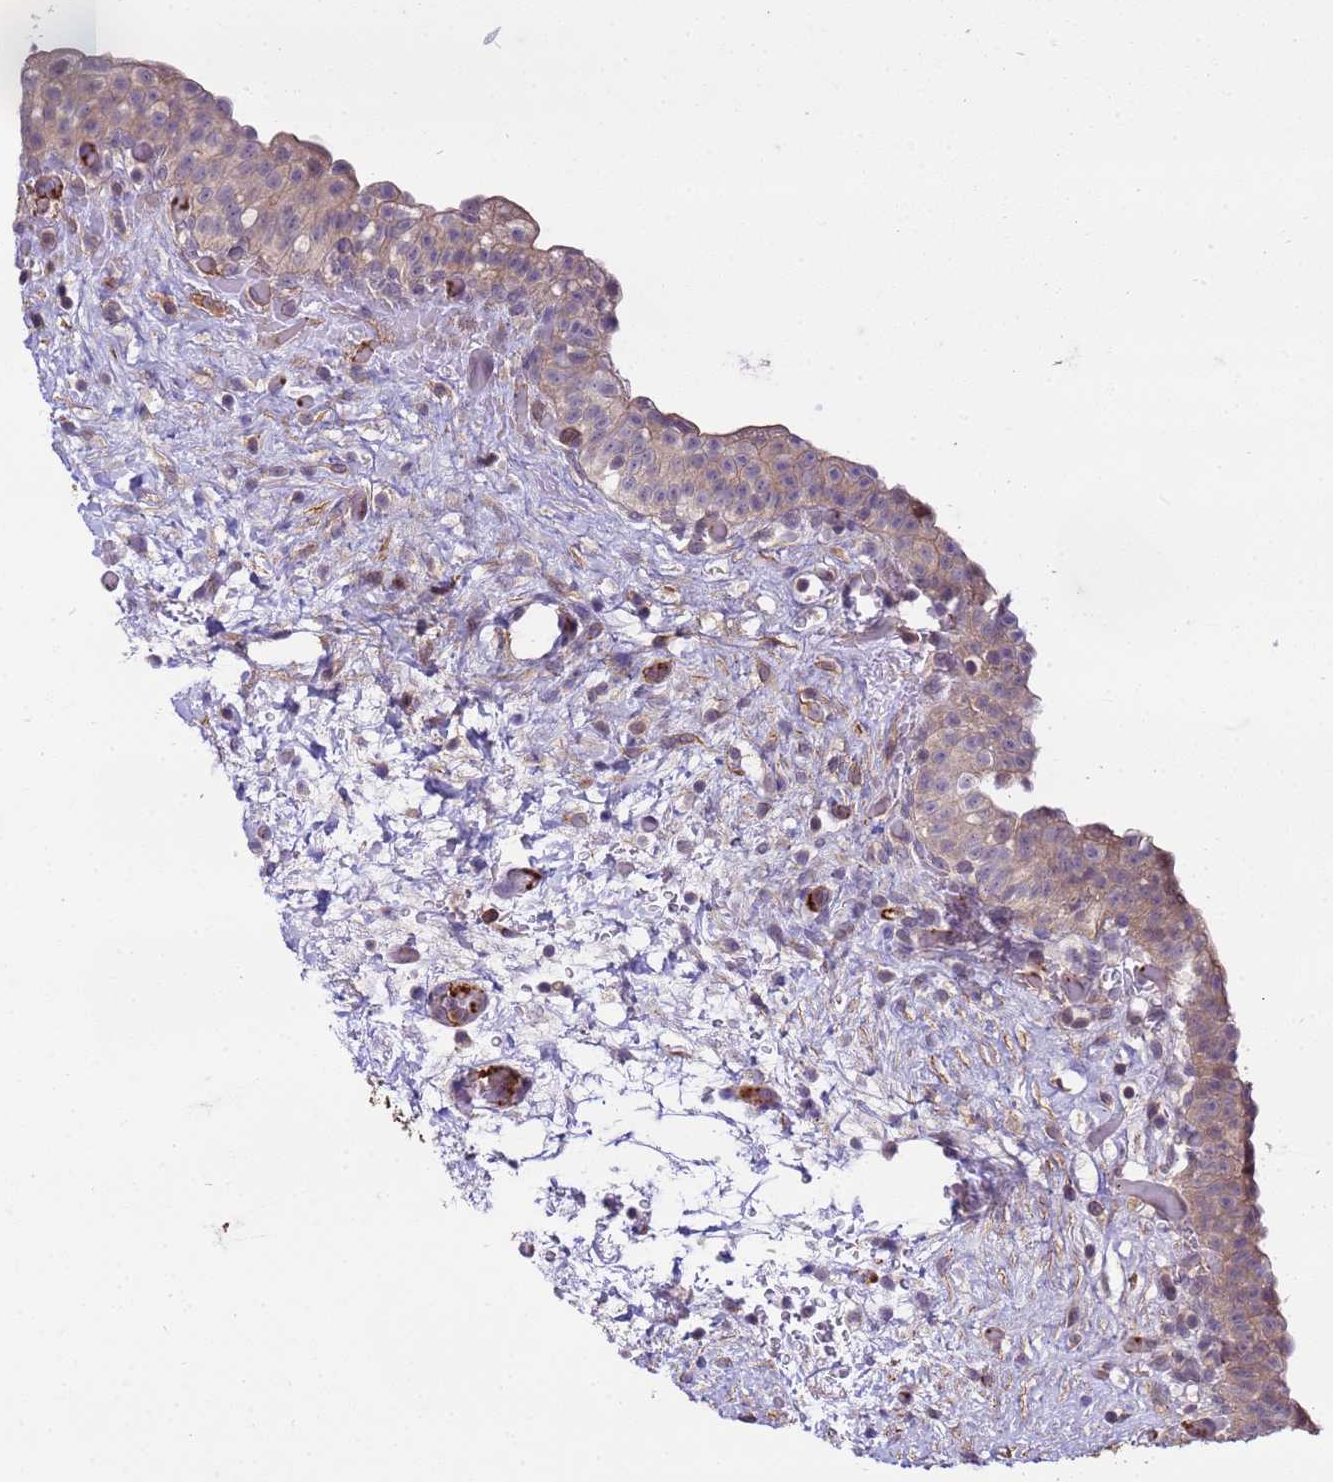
{"staining": {"intensity": "weak", "quantity": "25%-75%", "location": "cytoplasmic/membranous"}, "tissue": "urinary bladder", "cell_type": "Urothelial cells", "image_type": "normal", "snomed": [{"axis": "morphology", "description": "Normal tissue, NOS"}, {"axis": "topography", "description": "Urinary bladder"}], "caption": "DAB immunohistochemical staining of unremarkable human urinary bladder demonstrates weak cytoplasmic/membranous protein expression in about 25%-75% of urothelial cells. (DAB IHC, brown staining for protein, blue staining for nuclei).", "gene": "GEN1", "patient": {"sex": "male", "age": 69}}